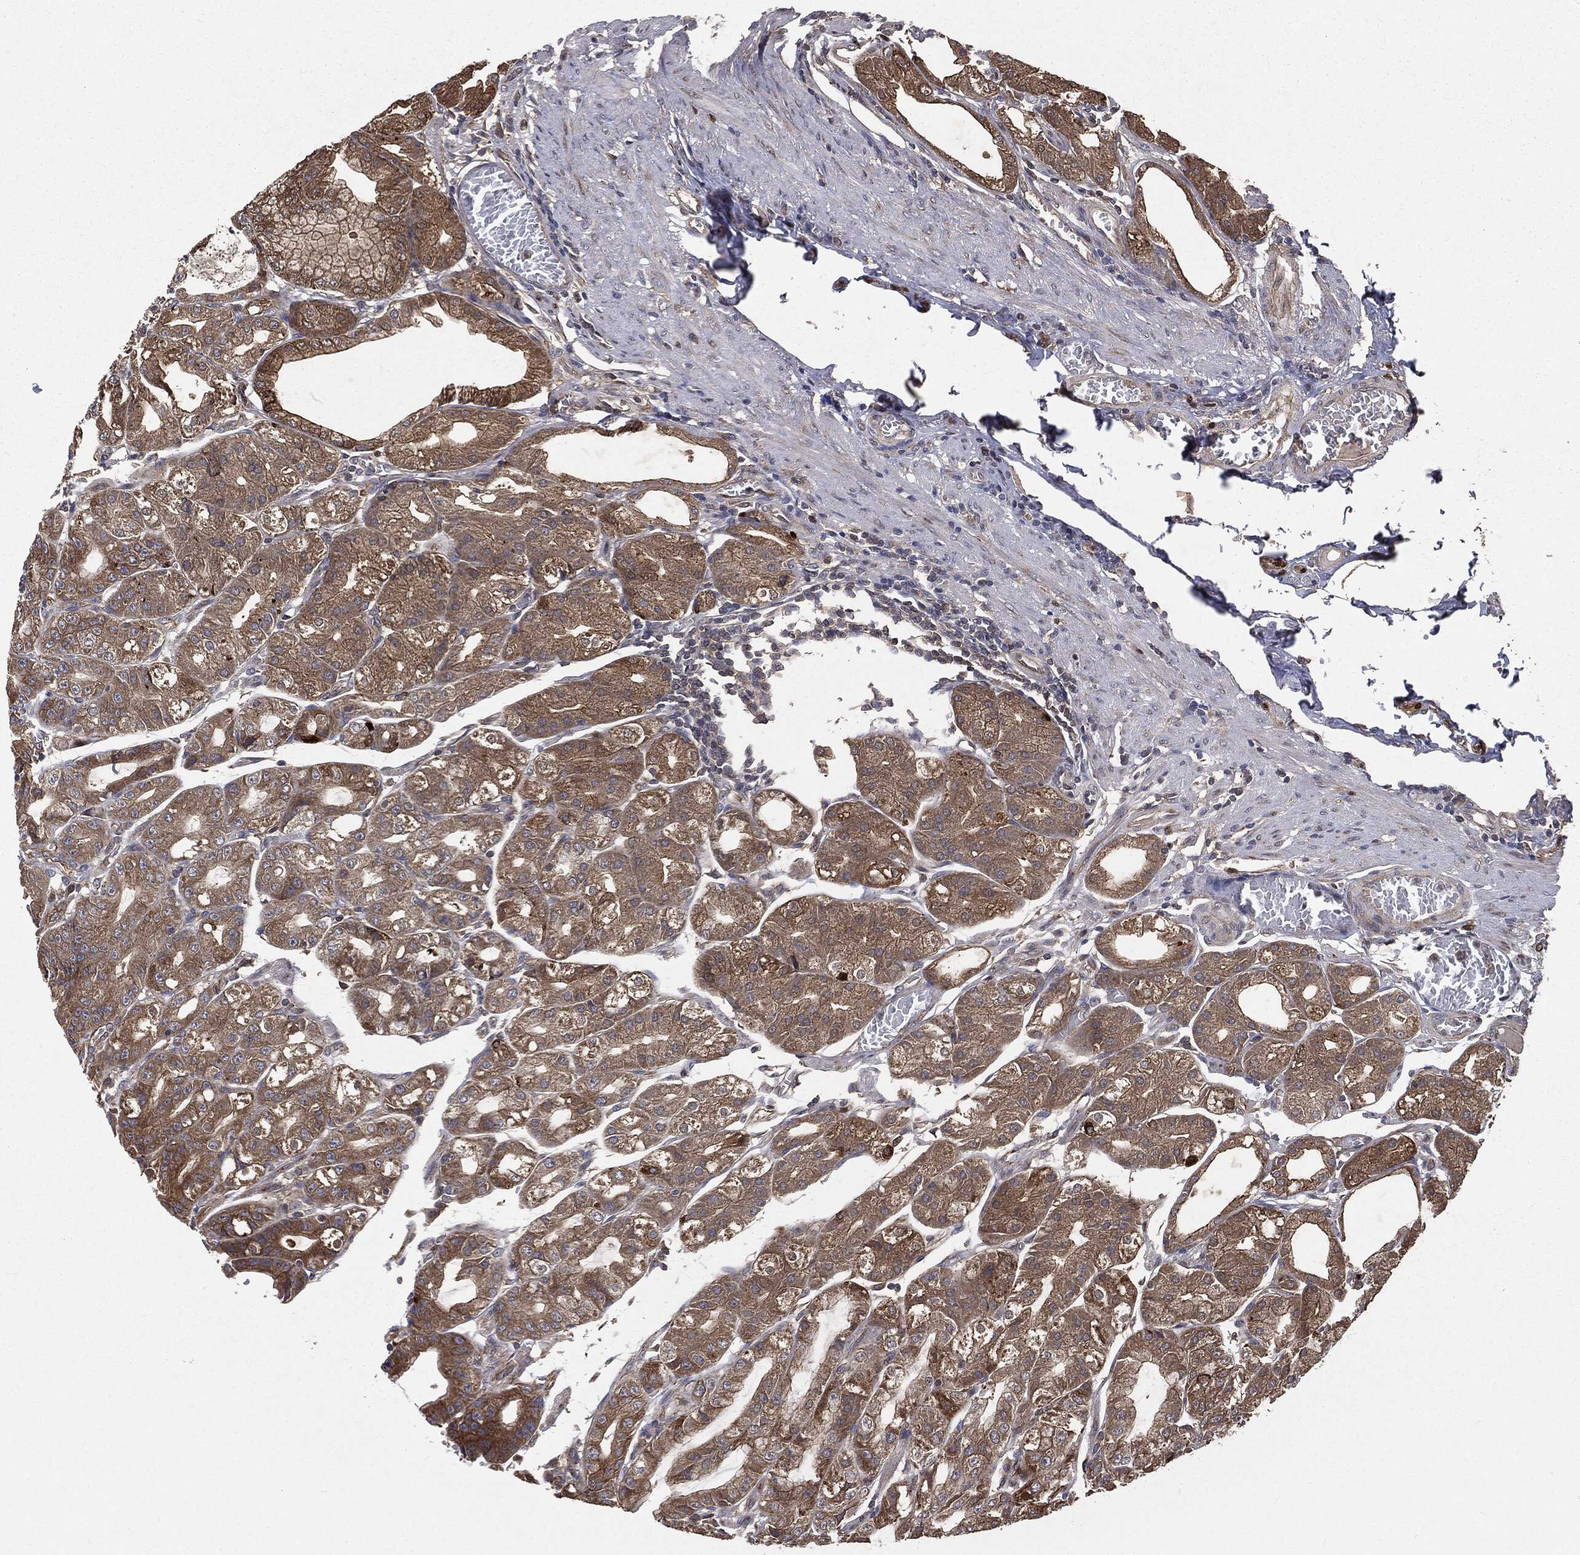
{"staining": {"intensity": "moderate", "quantity": ">75%", "location": "cytoplasmic/membranous"}, "tissue": "stomach", "cell_type": "Glandular cells", "image_type": "normal", "snomed": [{"axis": "morphology", "description": "Normal tissue, NOS"}, {"axis": "topography", "description": "Stomach"}], "caption": "Human stomach stained for a protein (brown) exhibits moderate cytoplasmic/membranous positive expression in about >75% of glandular cells.", "gene": "PLOD3", "patient": {"sex": "male", "age": 71}}